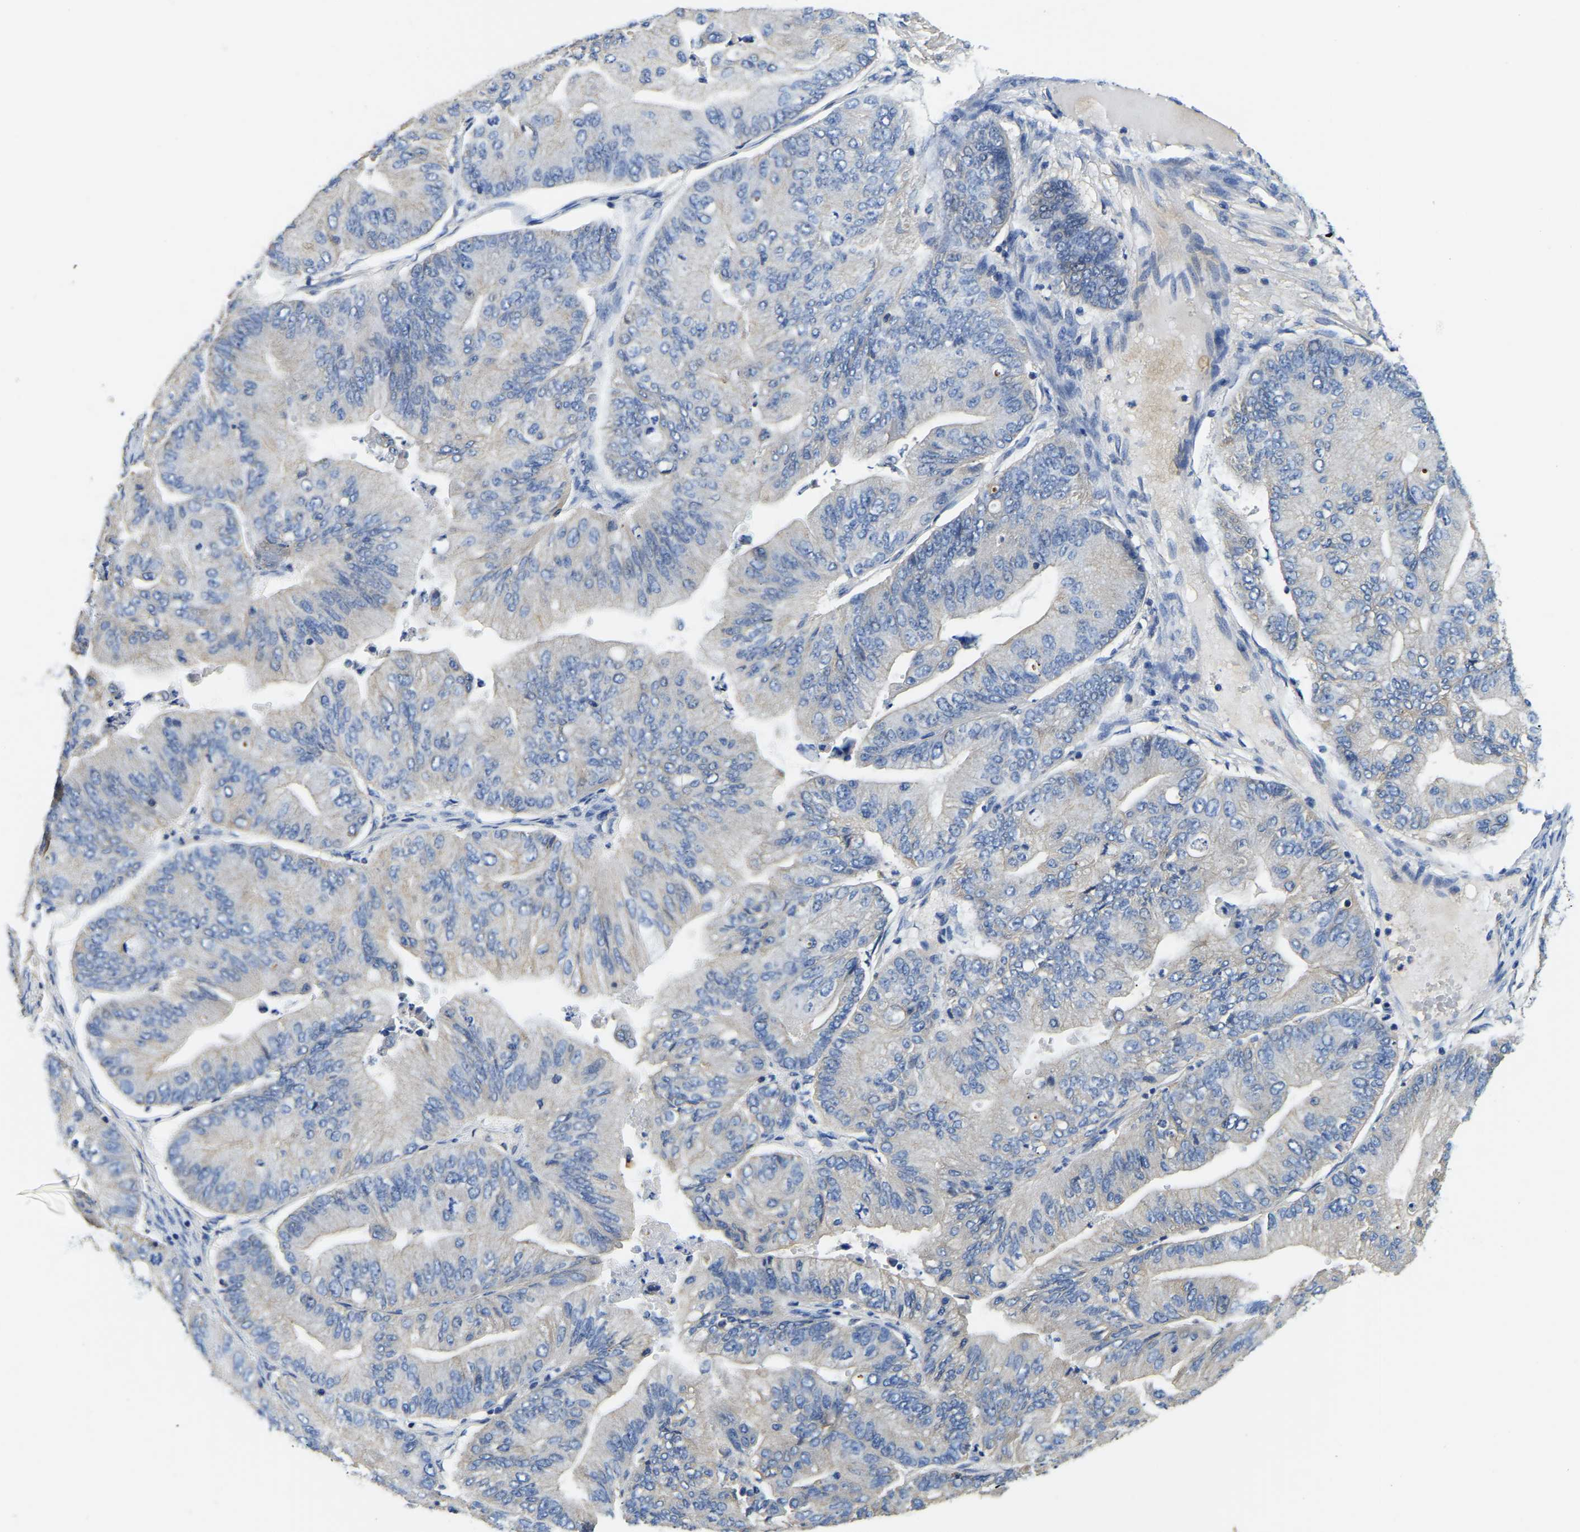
{"staining": {"intensity": "negative", "quantity": "none", "location": "none"}, "tissue": "ovarian cancer", "cell_type": "Tumor cells", "image_type": "cancer", "snomed": [{"axis": "morphology", "description": "Cystadenocarcinoma, mucinous, NOS"}, {"axis": "topography", "description": "Ovary"}], "caption": "Immunohistochemistry histopathology image of ovarian cancer stained for a protein (brown), which exhibits no positivity in tumor cells.", "gene": "STAT2", "patient": {"sex": "female", "age": 61}}